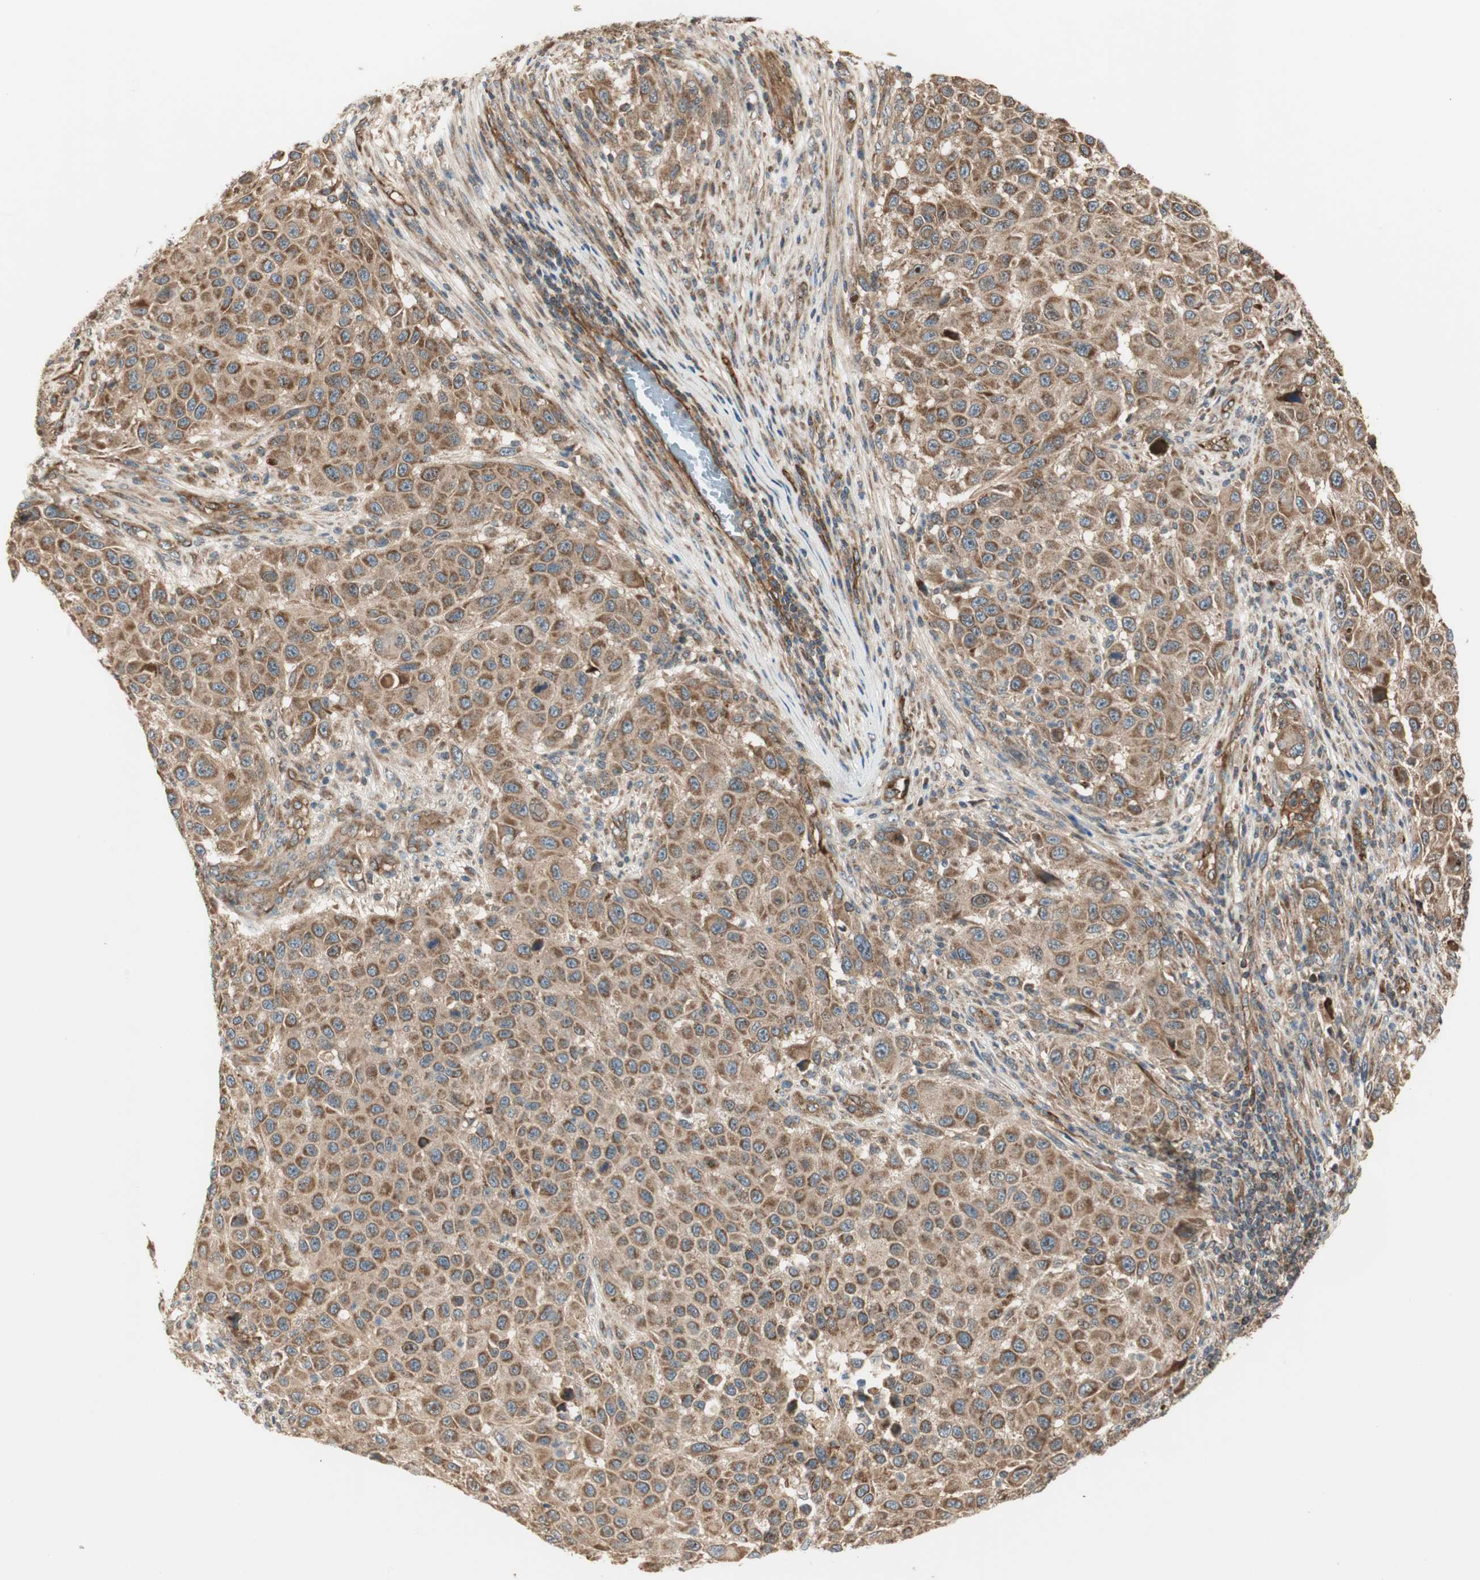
{"staining": {"intensity": "moderate", "quantity": ">75%", "location": "cytoplasmic/membranous"}, "tissue": "melanoma", "cell_type": "Tumor cells", "image_type": "cancer", "snomed": [{"axis": "morphology", "description": "Malignant melanoma, Metastatic site"}, {"axis": "topography", "description": "Lymph node"}], "caption": "Melanoma stained with IHC reveals moderate cytoplasmic/membranous expression in approximately >75% of tumor cells.", "gene": "CTTNBP2NL", "patient": {"sex": "male", "age": 61}}